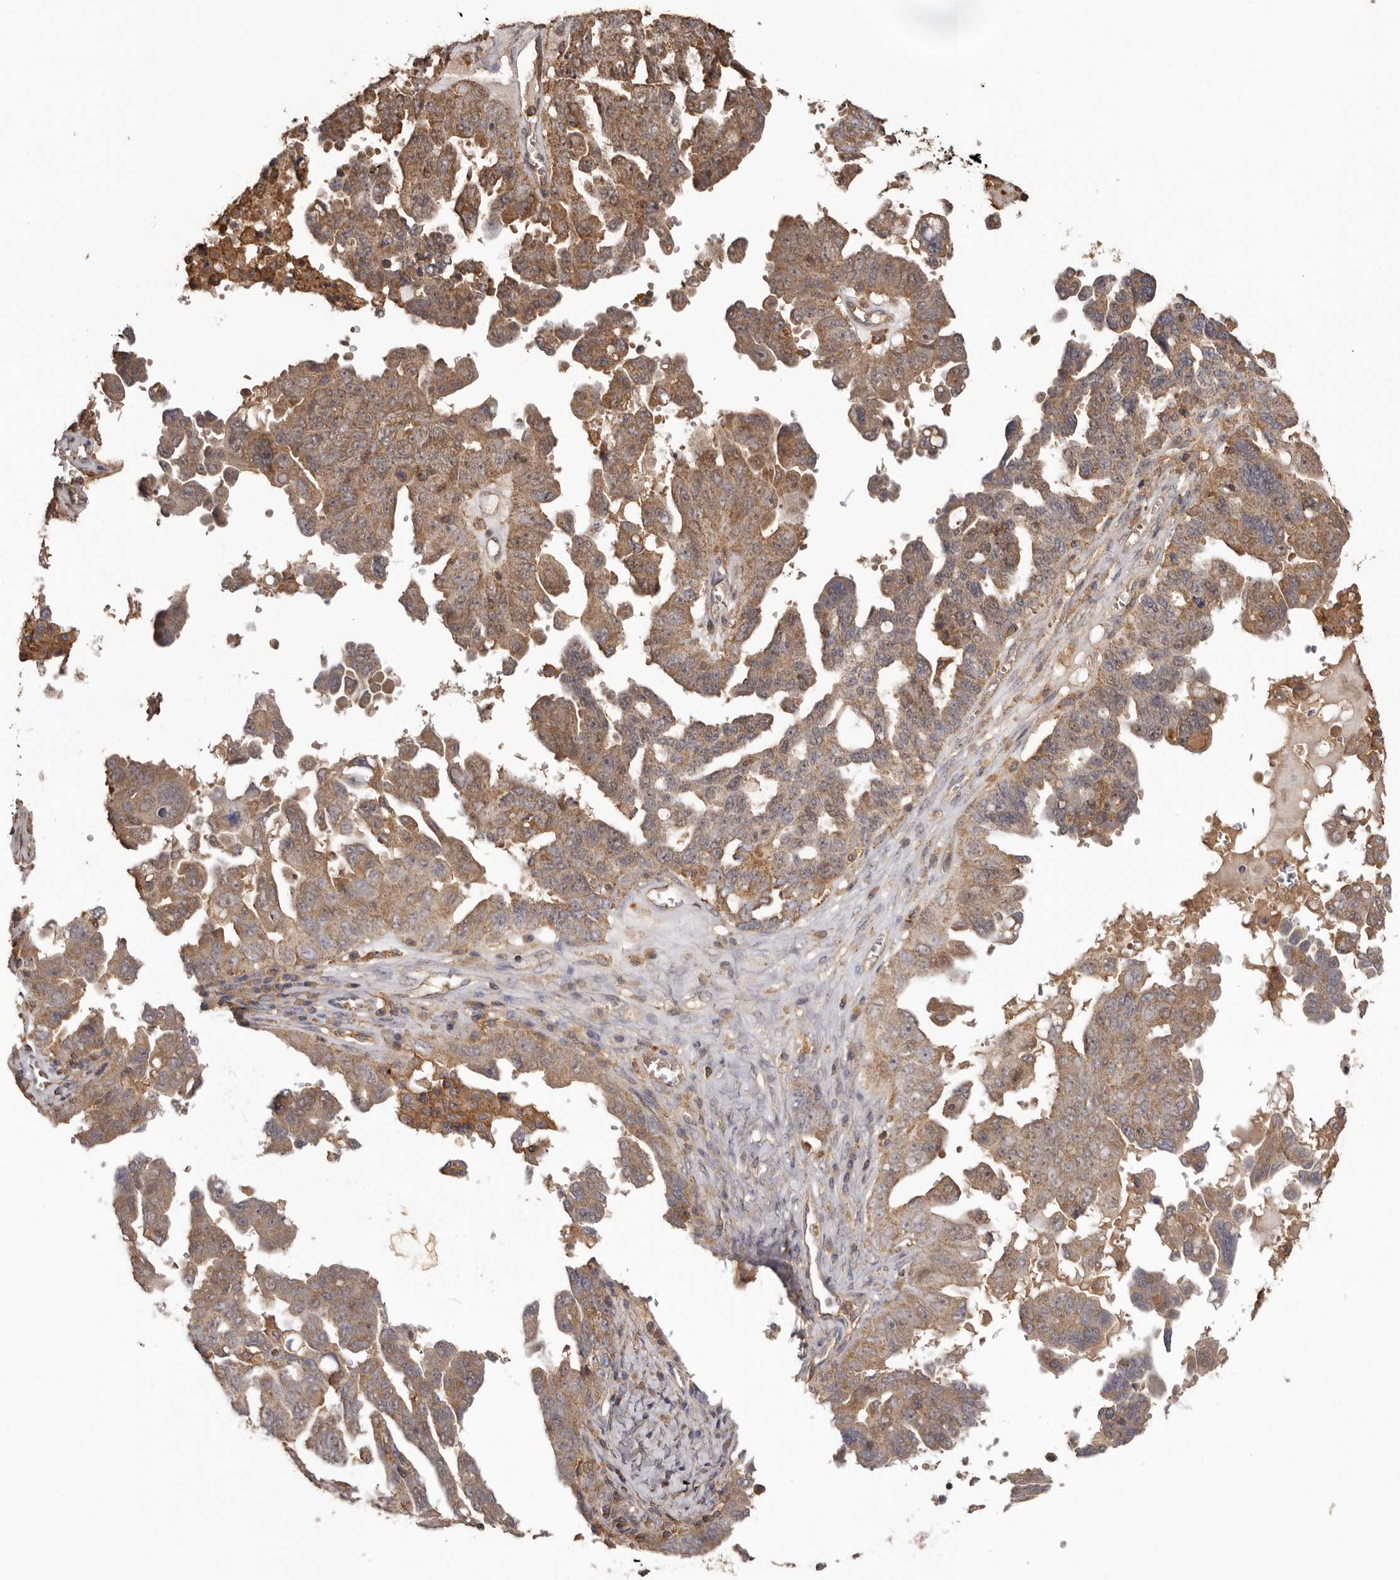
{"staining": {"intensity": "weak", "quantity": ">75%", "location": "cytoplasmic/membranous"}, "tissue": "ovarian cancer", "cell_type": "Tumor cells", "image_type": "cancer", "snomed": [{"axis": "morphology", "description": "Carcinoma, endometroid"}, {"axis": "topography", "description": "Ovary"}], "caption": "The photomicrograph reveals staining of endometroid carcinoma (ovarian), revealing weak cytoplasmic/membranous protein expression (brown color) within tumor cells.", "gene": "RWDD1", "patient": {"sex": "female", "age": 62}}